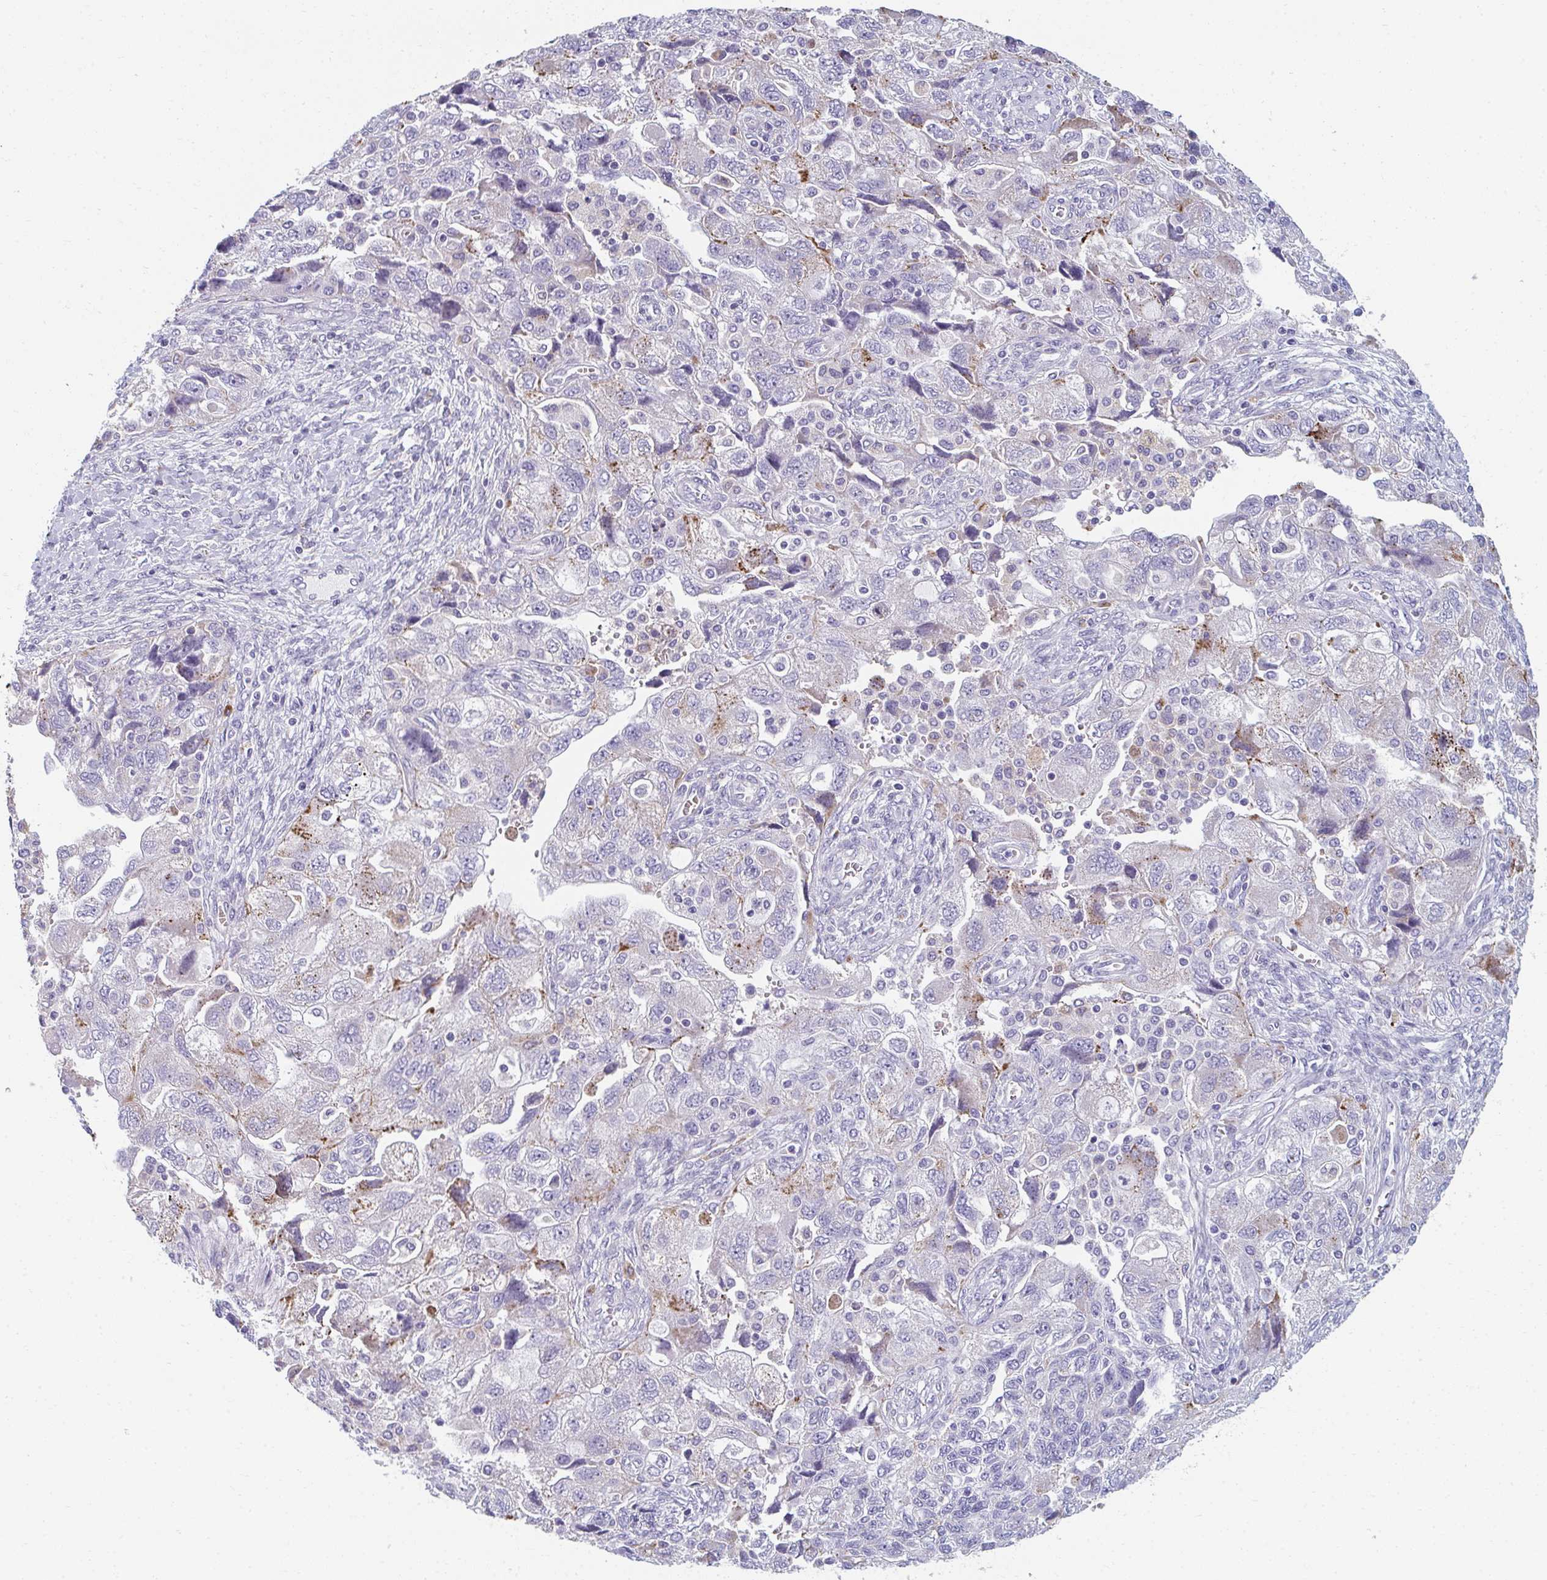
{"staining": {"intensity": "moderate", "quantity": "<25%", "location": "cytoplasmic/membranous"}, "tissue": "ovarian cancer", "cell_type": "Tumor cells", "image_type": "cancer", "snomed": [{"axis": "morphology", "description": "Carcinoma, NOS"}, {"axis": "morphology", "description": "Cystadenocarcinoma, serous, NOS"}, {"axis": "topography", "description": "Ovary"}], "caption": "High-magnification brightfield microscopy of ovarian cancer (carcinoma) stained with DAB (3,3'-diaminobenzidine) (brown) and counterstained with hematoxylin (blue). tumor cells exhibit moderate cytoplasmic/membranous positivity is seen in about<25% of cells. (brown staining indicates protein expression, while blue staining denotes nuclei).", "gene": "EIF1AD", "patient": {"sex": "female", "age": 69}}